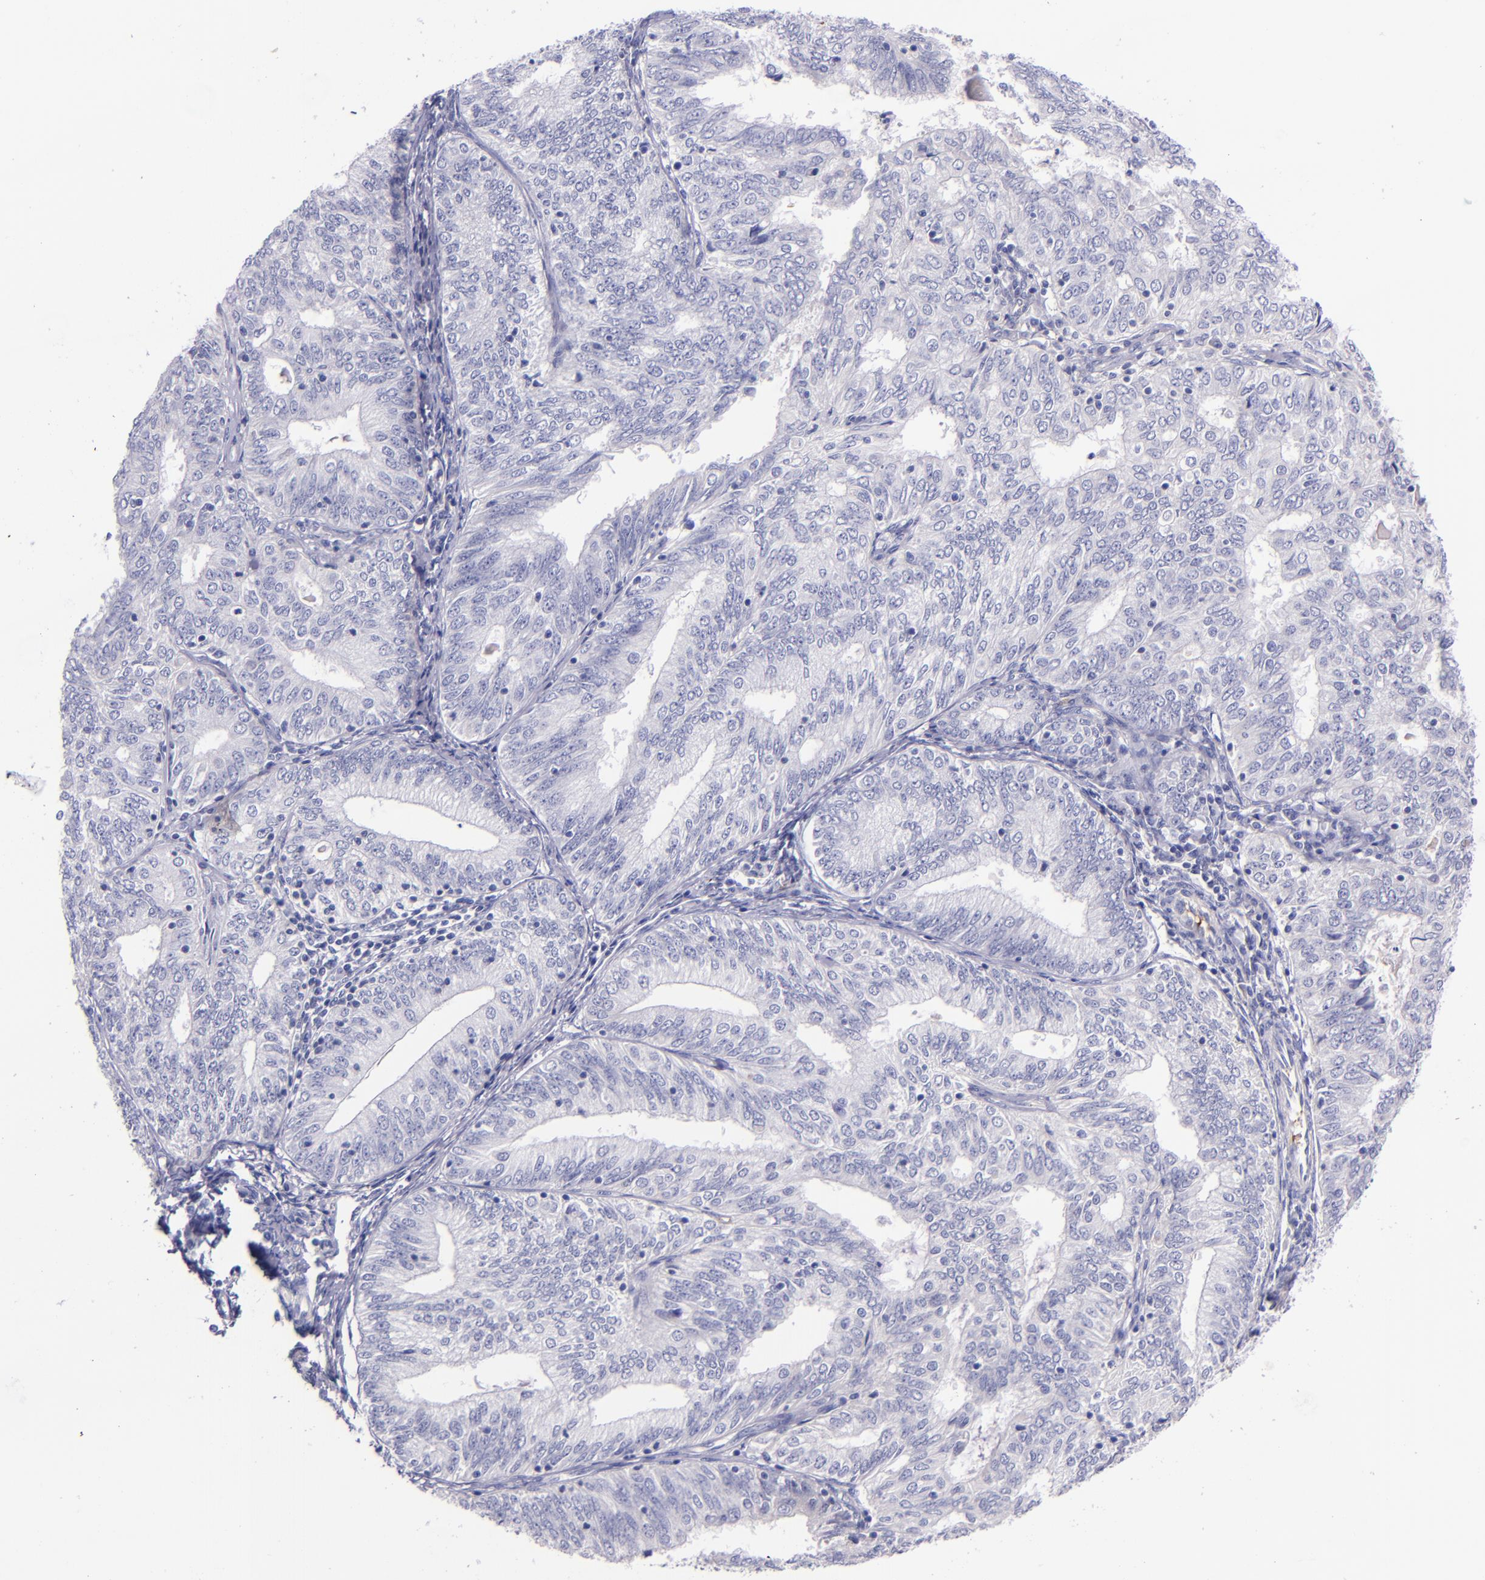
{"staining": {"intensity": "negative", "quantity": "none", "location": "none"}, "tissue": "endometrial cancer", "cell_type": "Tumor cells", "image_type": "cancer", "snomed": [{"axis": "morphology", "description": "Adenocarcinoma, NOS"}, {"axis": "topography", "description": "Endometrium"}], "caption": "Photomicrograph shows no significant protein expression in tumor cells of adenocarcinoma (endometrial).", "gene": "KNG1", "patient": {"sex": "female", "age": 69}}